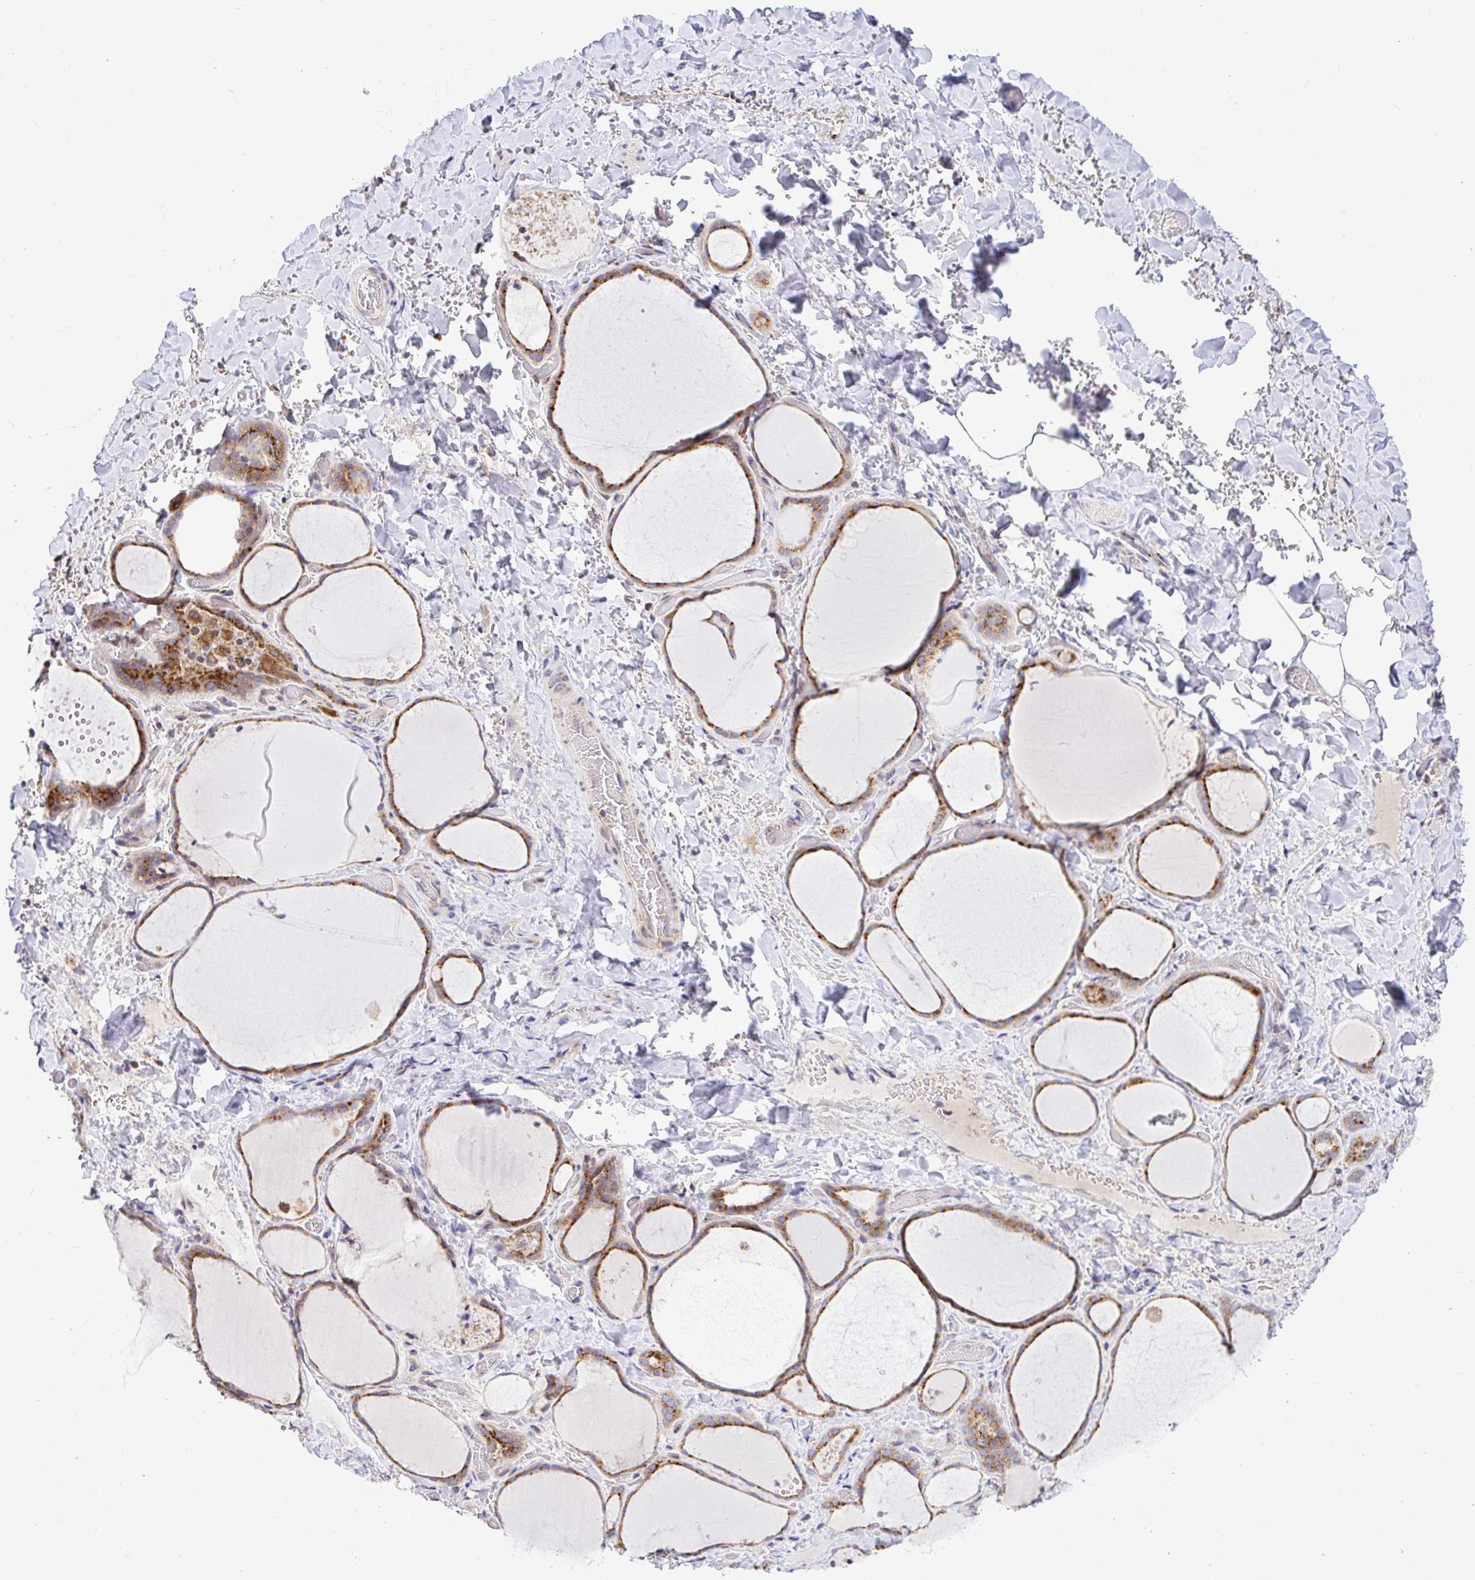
{"staining": {"intensity": "strong", "quantity": ">75%", "location": "cytoplasmic/membranous"}, "tissue": "thyroid gland", "cell_type": "Glandular cells", "image_type": "normal", "snomed": [{"axis": "morphology", "description": "Normal tissue, NOS"}, {"axis": "topography", "description": "Thyroid gland"}], "caption": "Immunohistochemistry (IHC) histopathology image of benign thyroid gland: human thyroid gland stained using immunohistochemistry demonstrates high levels of strong protein expression localized specifically in the cytoplasmic/membranous of glandular cells, appearing as a cytoplasmic/membranous brown color.", "gene": "VTI1B", "patient": {"sex": "female", "age": 36}}